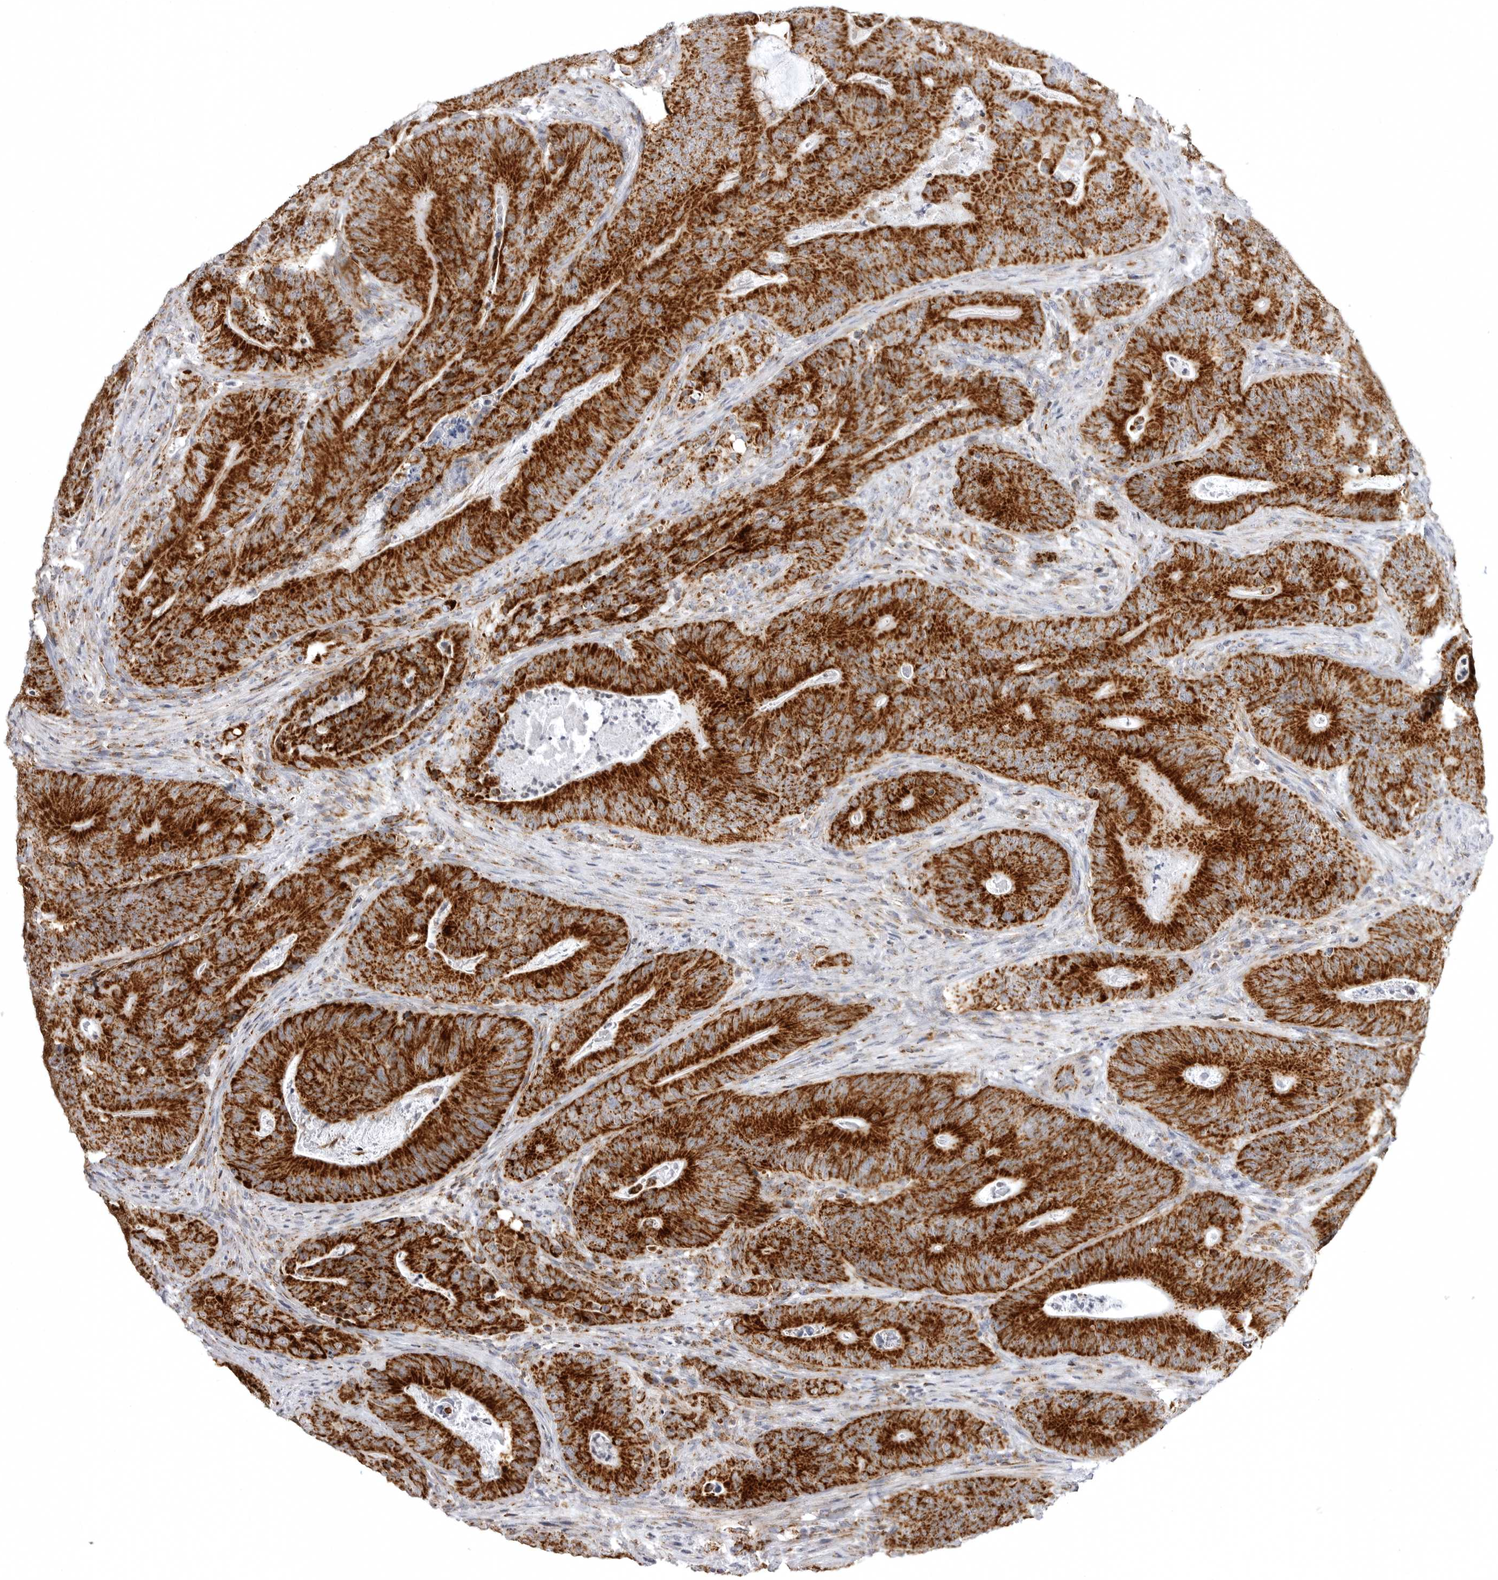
{"staining": {"intensity": "strong", "quantity": ">75%", "location": "cytoplasmic/membranous"}, "tissue": "colorectal cancer", "cell_type": "Tumor cells", "image_type": "cancer", "snomed": [{"axis": "morphology", "description": "Normal tissue, NOS"}, {"axis": "topography", "description": "Colon"}], "caption": "Human colorectal cancer stained for a protein (brown) displays strong cytoplasmic/membranous positive expression in about >75% of tumor cells.", "gene": "TUFM", "patient": {"sex": "female", "age": 82}}